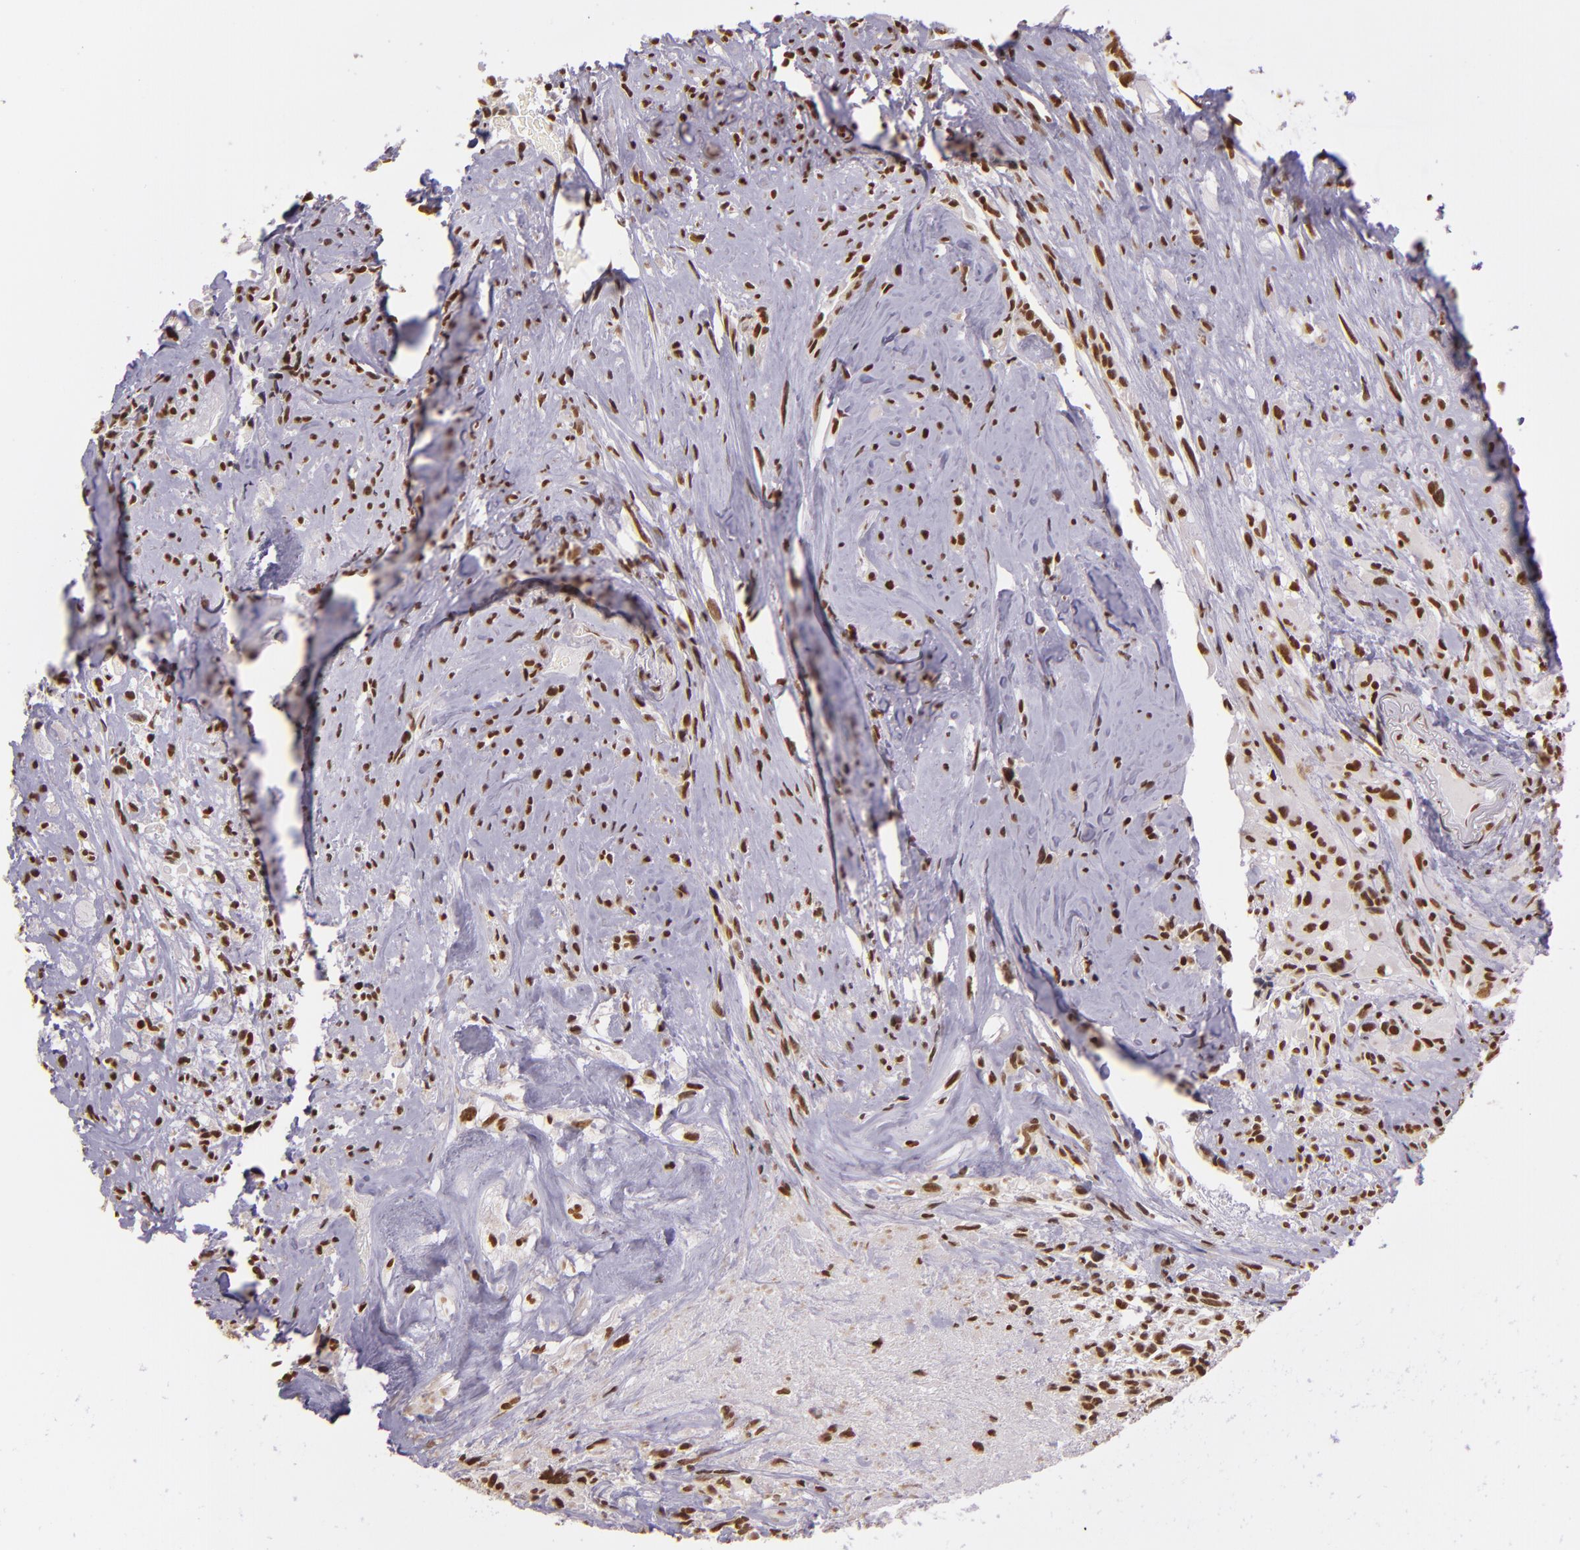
{"staining": {"intensity": "weak", "quantity": ">75%", "location": "nuclear"}, "tissue": "glioma", "cell_type": "Tumor cells", "image_type": "cancer", "snomed": [{"axis": "morphology", "description": "Glioma, malignant, High grade"}, {"axis": "topography", "description": "Brain"}], "caption": "The immunohistochemical stain highlights weak nuclear staining in tumor cells of glioma tissue.", "gene": "USF1", "patient": {"sex": "male", "age": 48}}